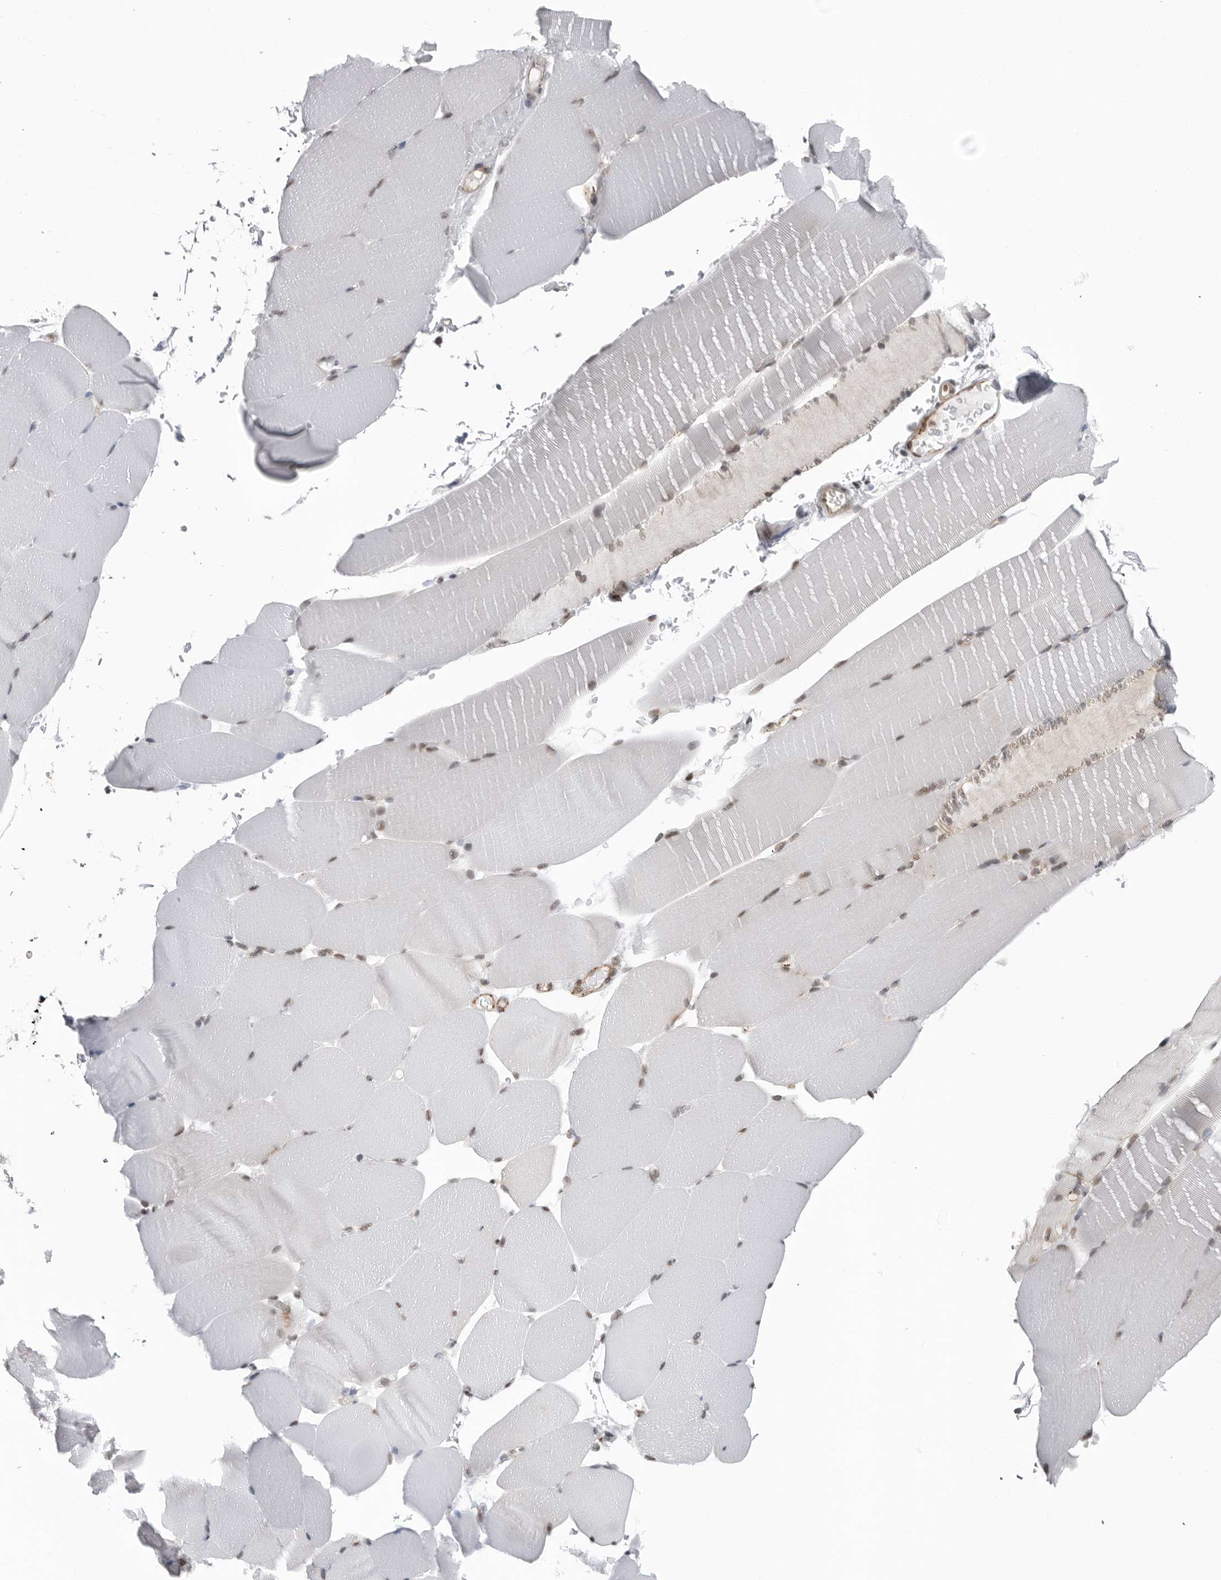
{"staining": {"intensity": "weak", "quantity": "<25%", "location": "nuclear"}, "tissue": "skeletal muscle", "cell_type": "Myocytes", "image_type": "normal", "snomed": [{"axis": "morphology", "description": "Normal tissue, NOS"}, {"axis": "topography", "description": "Skeletal muscle"}, {"axis": "topography", "description": "Parathyroid gland"}], "caption": "A high-resolution photomicrograph shows IHC staining of normal skeletal muscle, which reveals no significant staining in myocytes. (DAB (3,3'-diaminobenzidine) immunohistochemistry visualized using brightfield microscopy, high magnification).", "gene": "RNF26", "patient": {"sex": "female", "age": 37}}